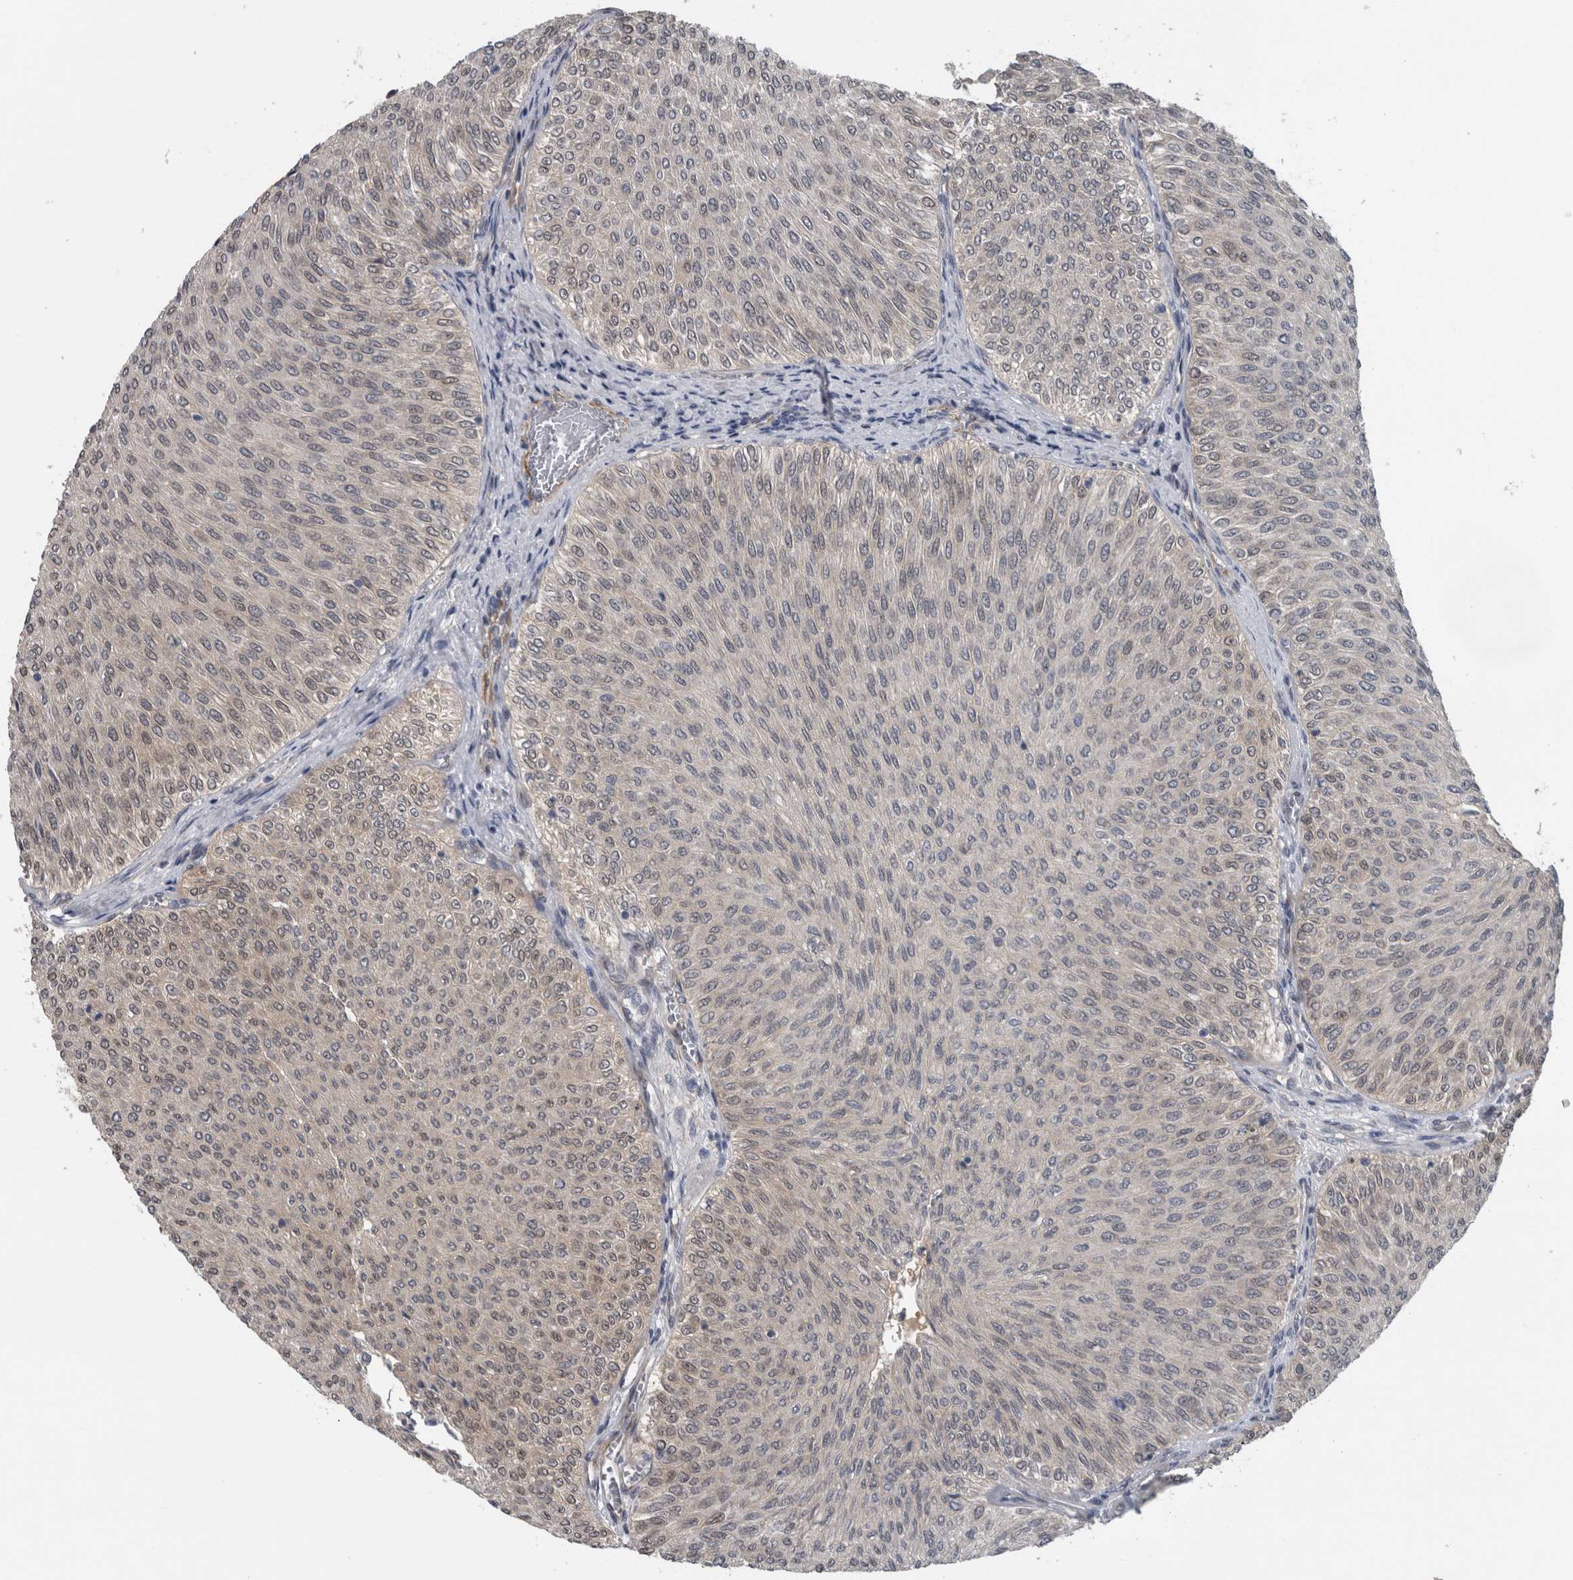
{"staining": {"intensity": "weak", "quantity": "<25%", "location": "nuclear"}, "tissue": "urothelial cancer", "cell_type": "Tumor cells", "image_type": "cancer", "snomed": [{"axis": "morphology", "description": "Urothelial carcinoma, Low grade"}, {"axis": "topography", "description": "Urinary bladder"}], "caption": "A high-resolution photomicrograph shows IHC staining of low-grade urothelial carcinoma, which displays no significant staining in tumor cells.", "gene": "NAPRT", "patient": {"sex": "male", "age": 78}}